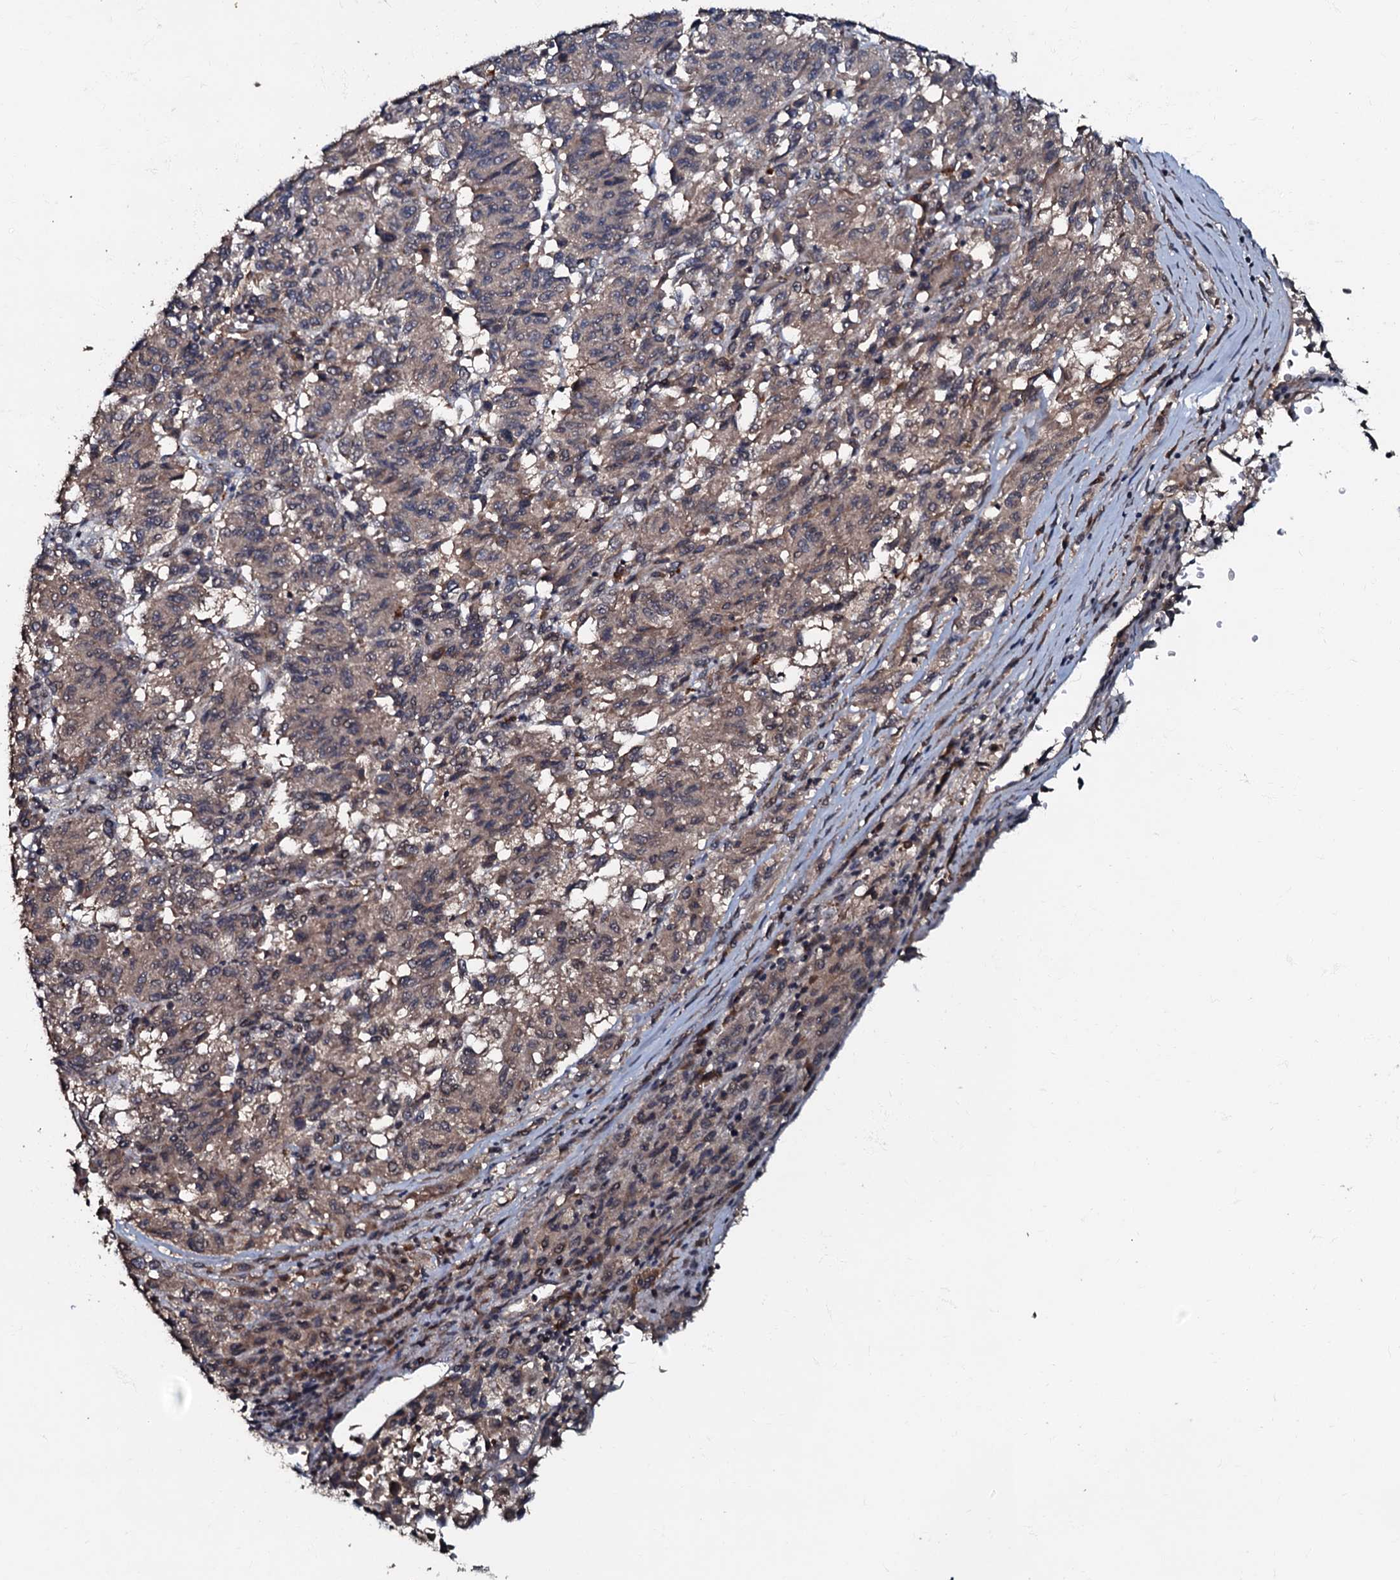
{"staining": {"intensity": "weak", "quantity": "25%-75%", "location": "cytoplasmic/membranous"}, "tissue": "melanoma", "cell_type": "Tumor cells", "image_type": "cancer", "snomed": [{"axis": "morphology", "description": "Malignant melanoma, Metastatic site"}, {"axis": "topography", "description": "Lung"}], "caption": "Immunohistochemical staining of melanoma shows low levels of weak cytoplasmic/membranous protein staining in approximately 25%-75% of tumor cells.", "gene": "MANSC4", "patient": {"sex": "male", "age": 64}}